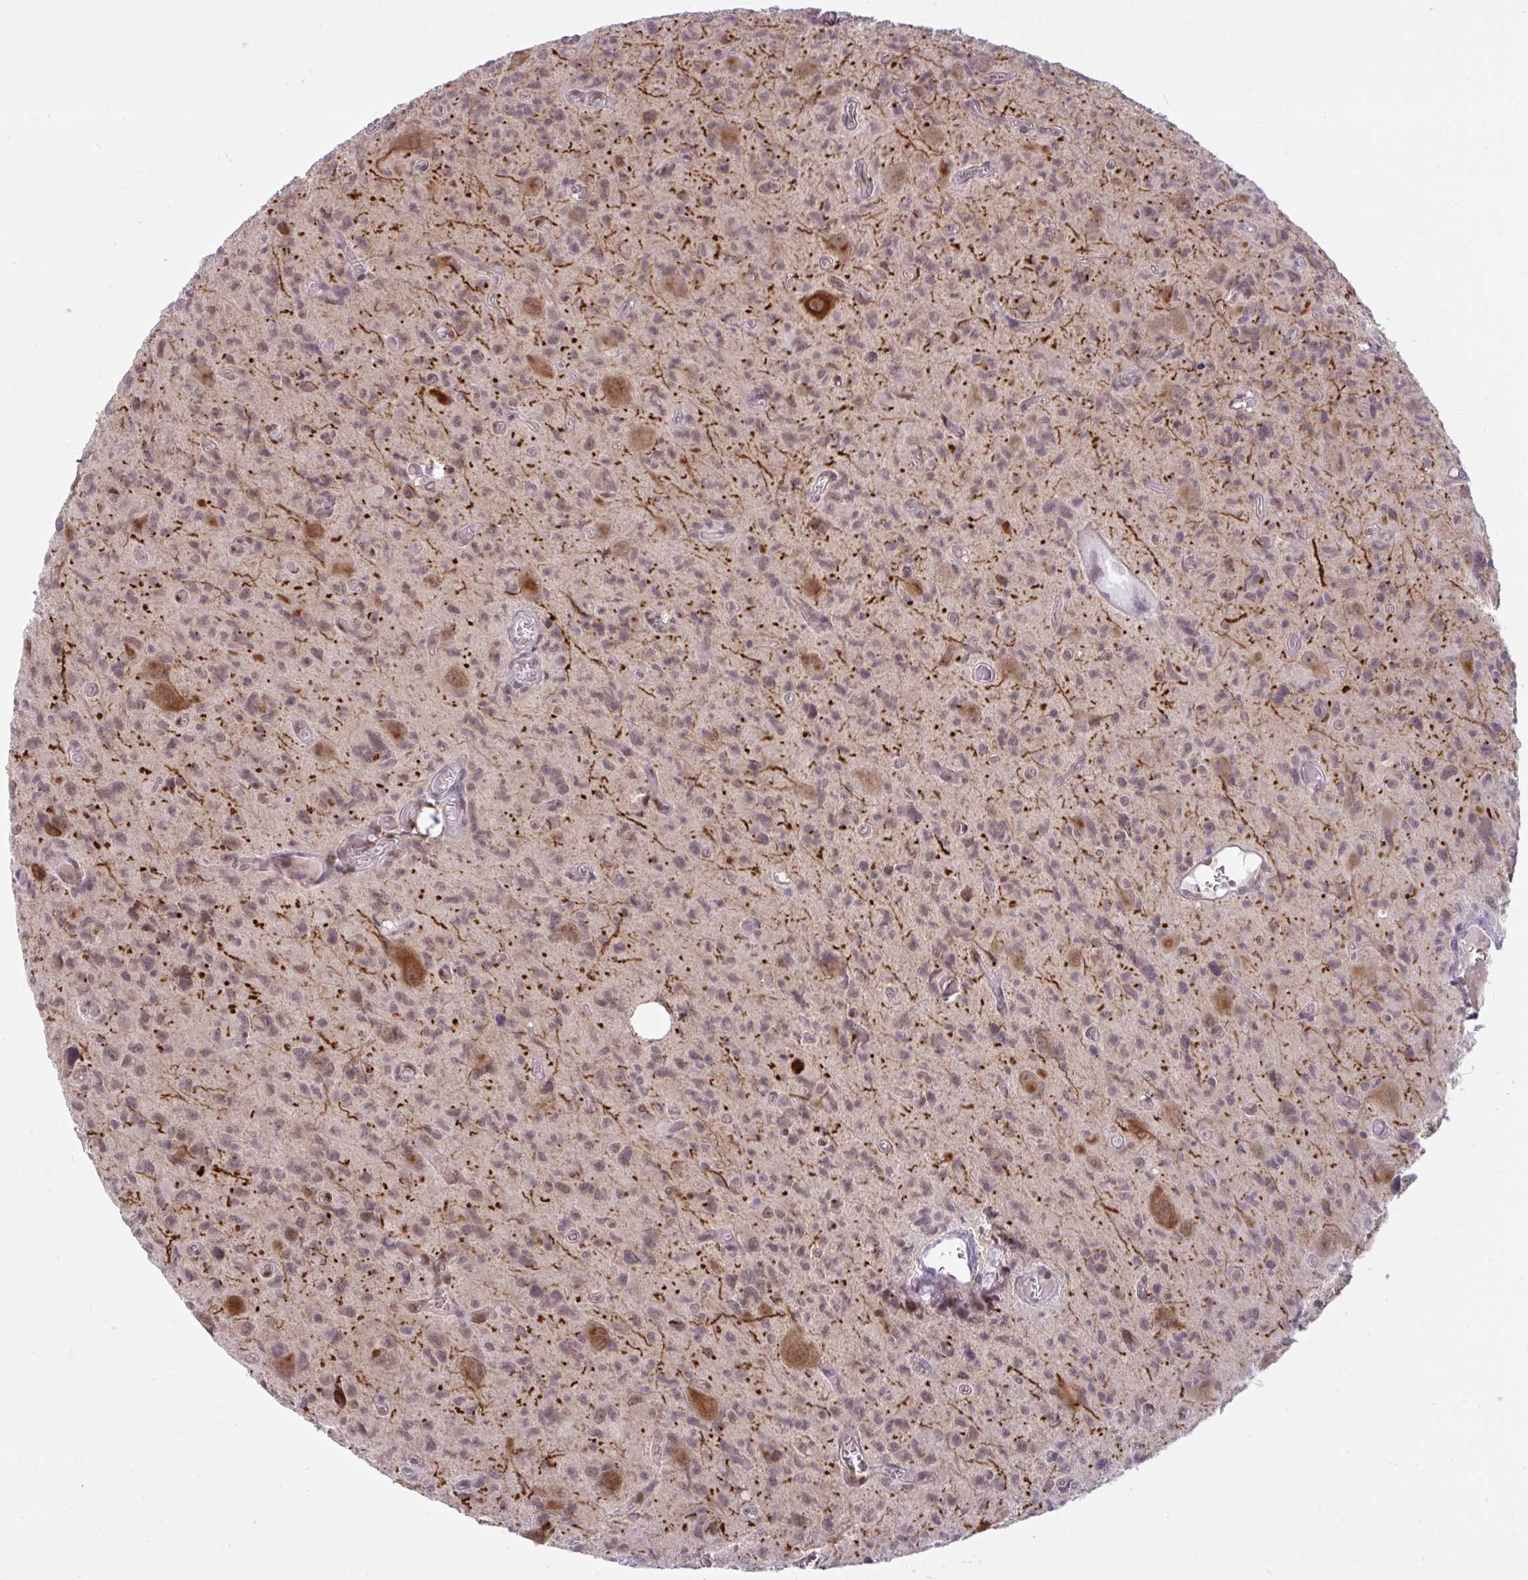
{"staining": {"intensity": "weak", "quantity": "25%-75%", "location": "nuclear"}, "tissue": "glioma", "cell_type": "Tumor cells", "image_type": "cancer", "snomed": [{"axis": "morphology", "description": "Glioma, malignant, High grade"}, {"axis": "topography", "description": "Brain"}], "caption": "There is low levels of weak nuclear expression in tumor cells of malignant high-grade glioma, as demonstrated by immunohistochemical staining (brown color).", "gene": "KLF2", "patient": {"sex": "male", "age": 76}}